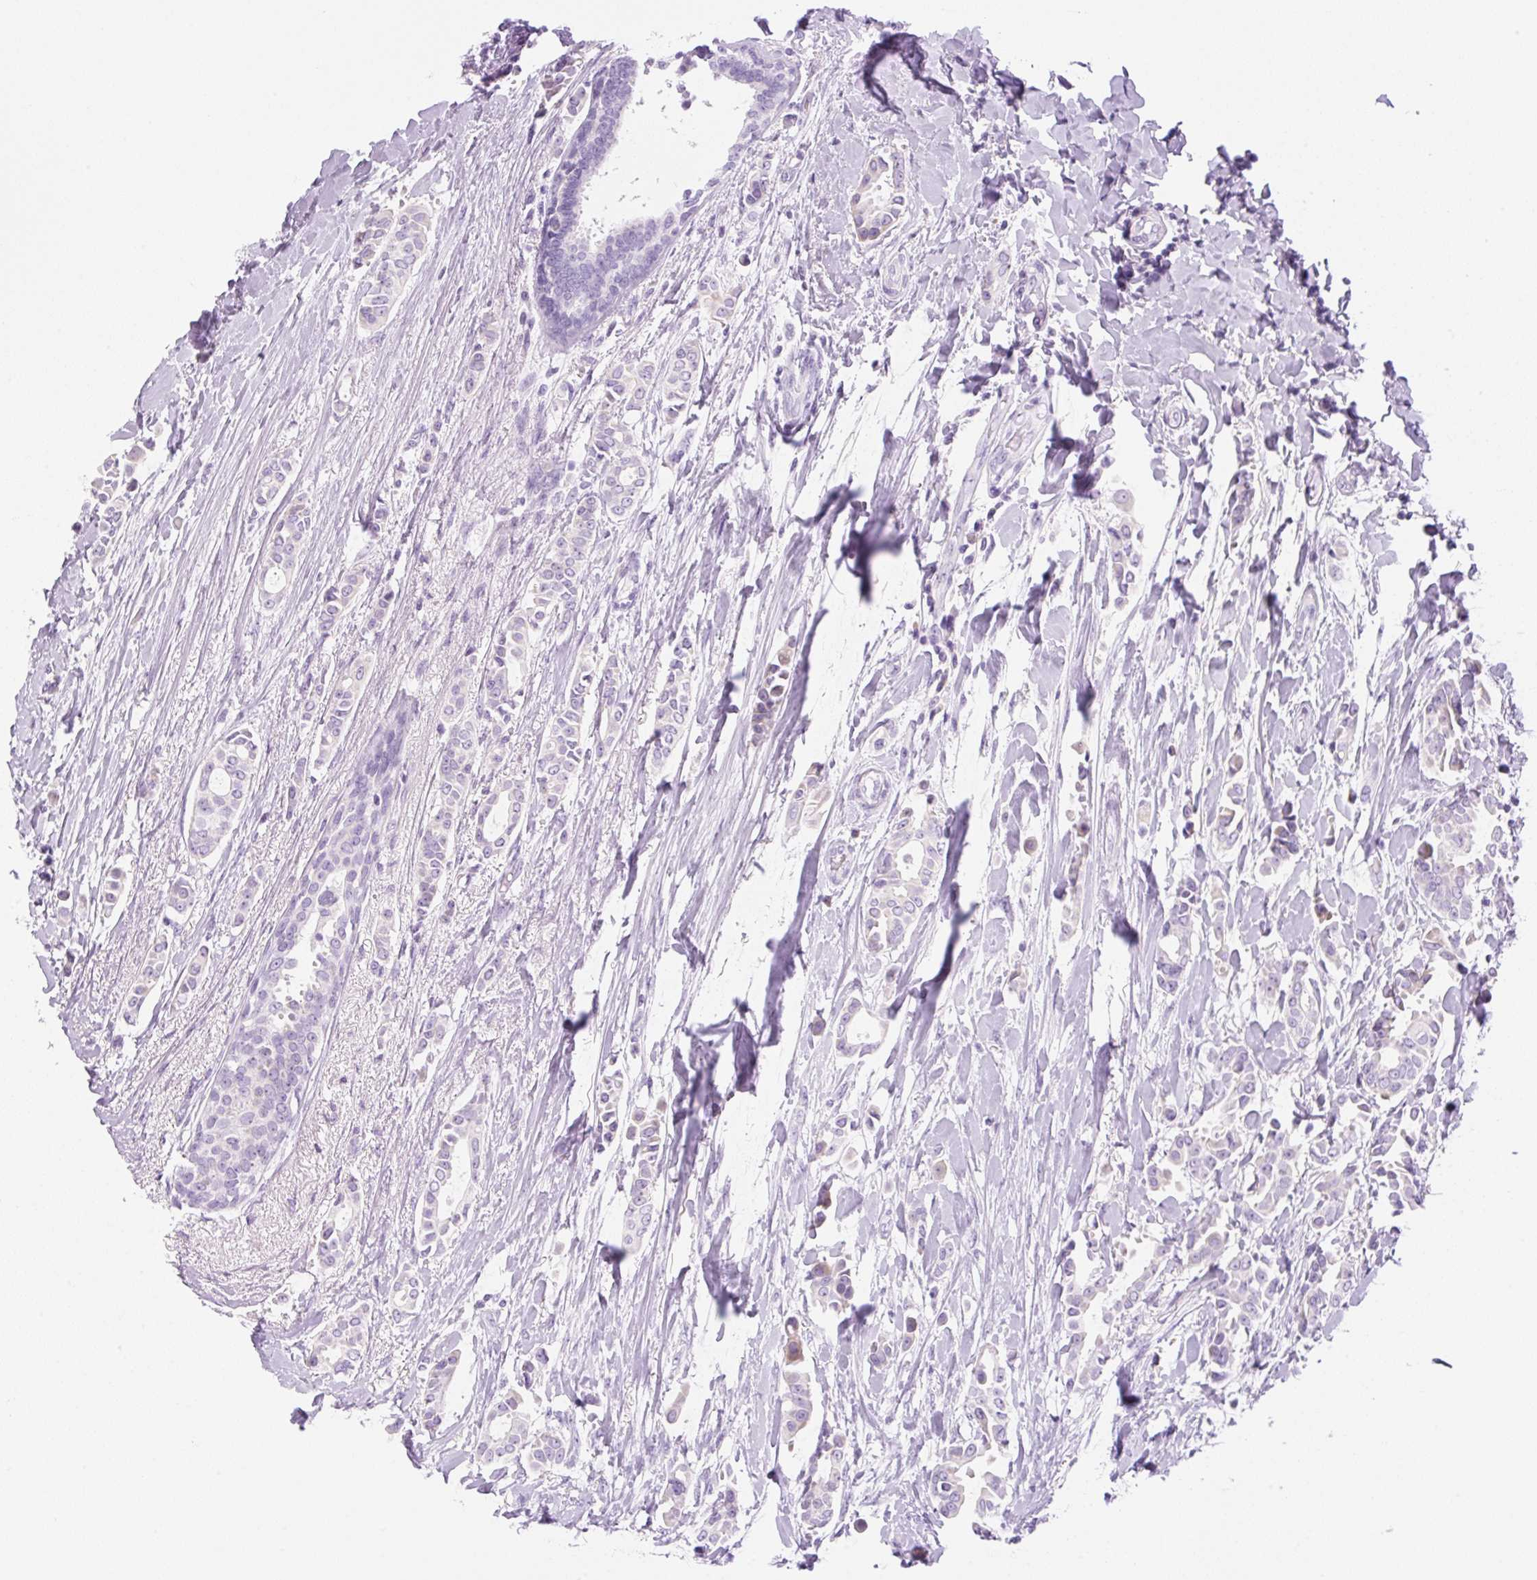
{"staining": {"intensity": "negative", "quantity": "none", "location": "none"}, "tissue": "breast cancer", "cell_type": "Tumor cells", "image_type": "cancer", "snomed": [{"axis": "morphology", "description": "Duct carcinoma"}, {"axis": "topography", "description": "Breast"}], "caption": "Micrograph shows no significant protein staining in tumor cells of breast cancer.", "gene": "PALM3", "patient": {"sex": "female", "age": 64}}